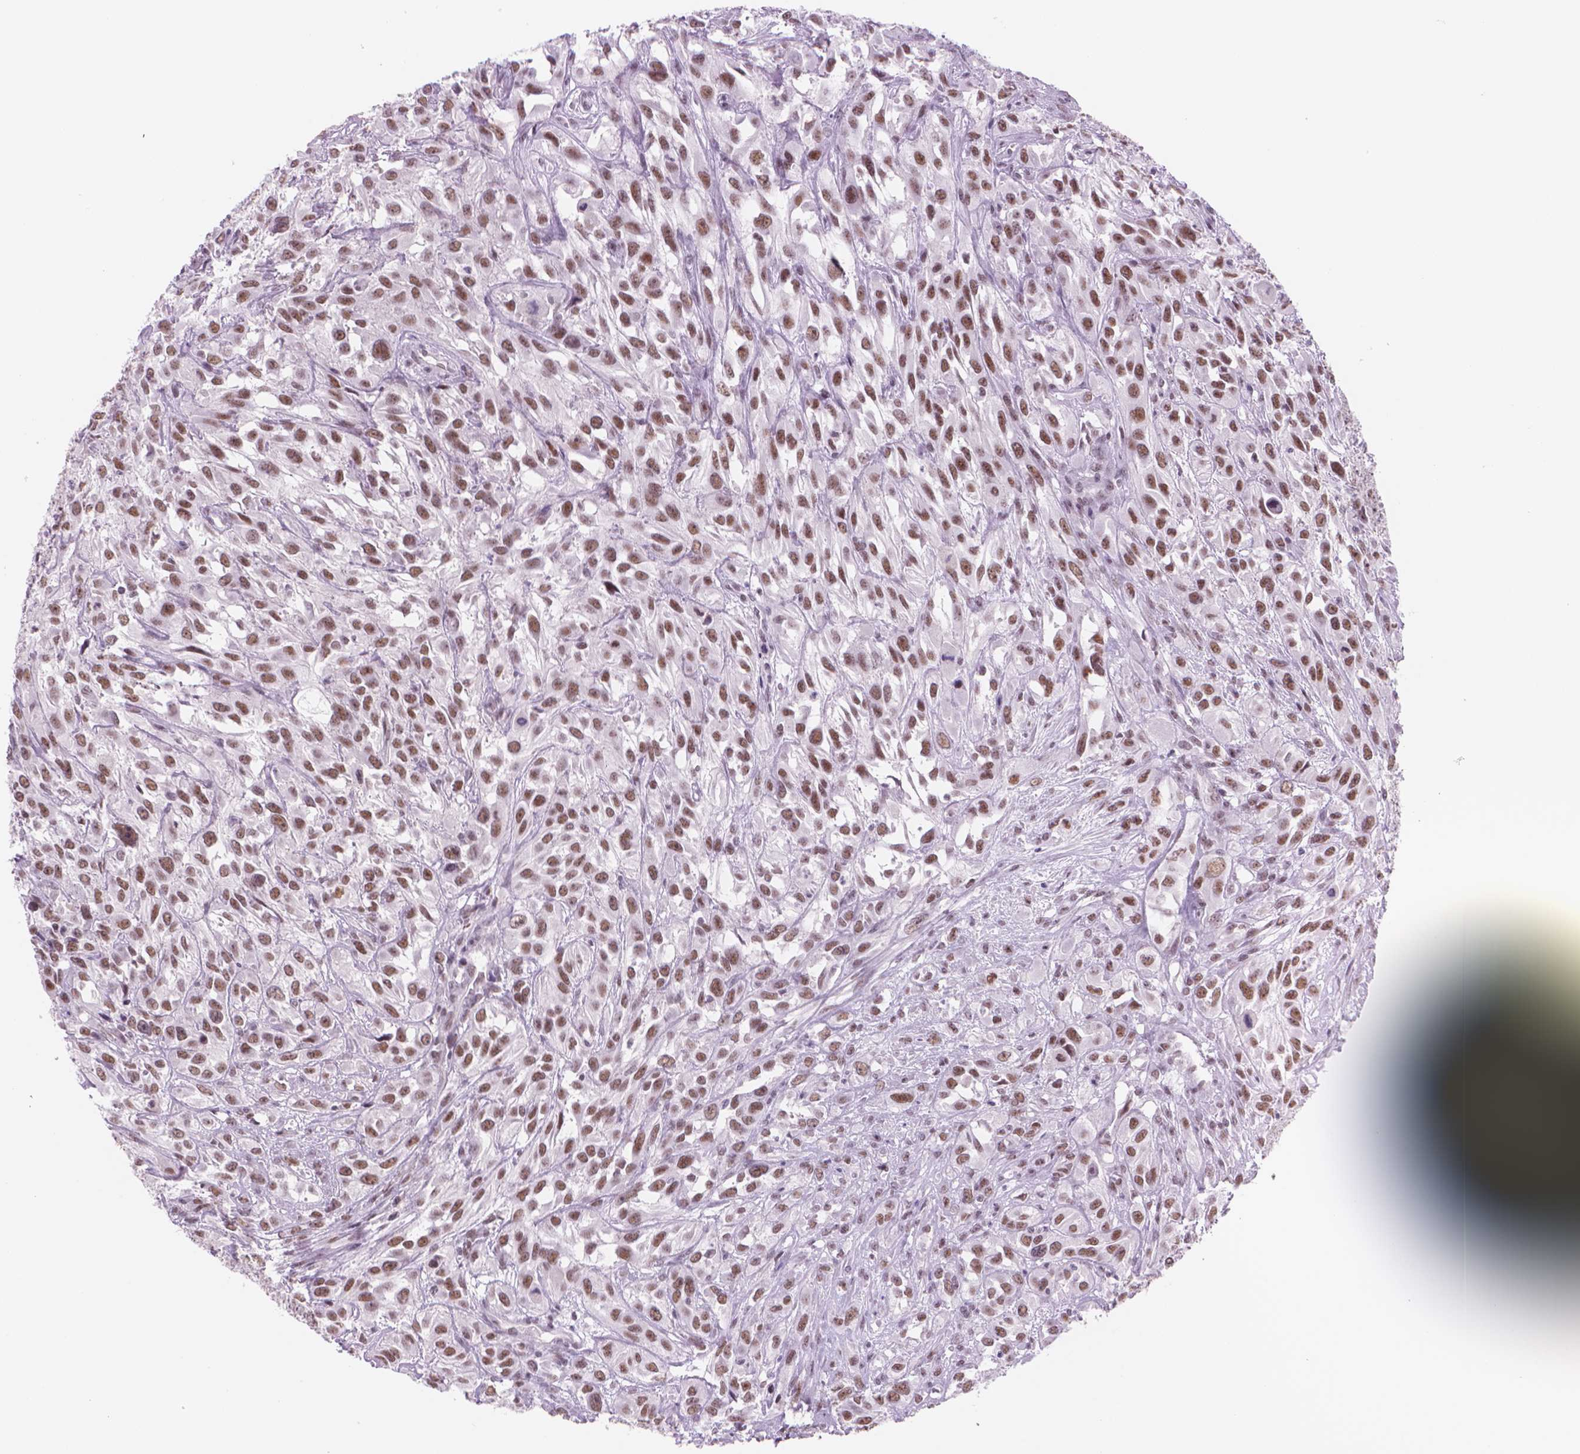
{"staining": {"intensity": "moderate", "quantity": ">75%", "location": "nuclear"}, "tissue": "urothelial cancer", "cell_type": "Tumor cells", "image_type": "cancer", "snomed": [{"axis": "morphology", "description": "Urothelial carcinoma, High grade"}, {"axis": "topography", "description": "Urinary bladder"}], "caption": "Protein expression analysis of human urothelial cancer reveals moderate nuclear expression in approximately >75% of tumor cells. The protein of interest is stained brown, and the nuclei are stained in blue (DAB IHC with brightfield microscopy, high magnification).", "gene": "POLR3D", "patient": {"sex": "male", "age": 67}}